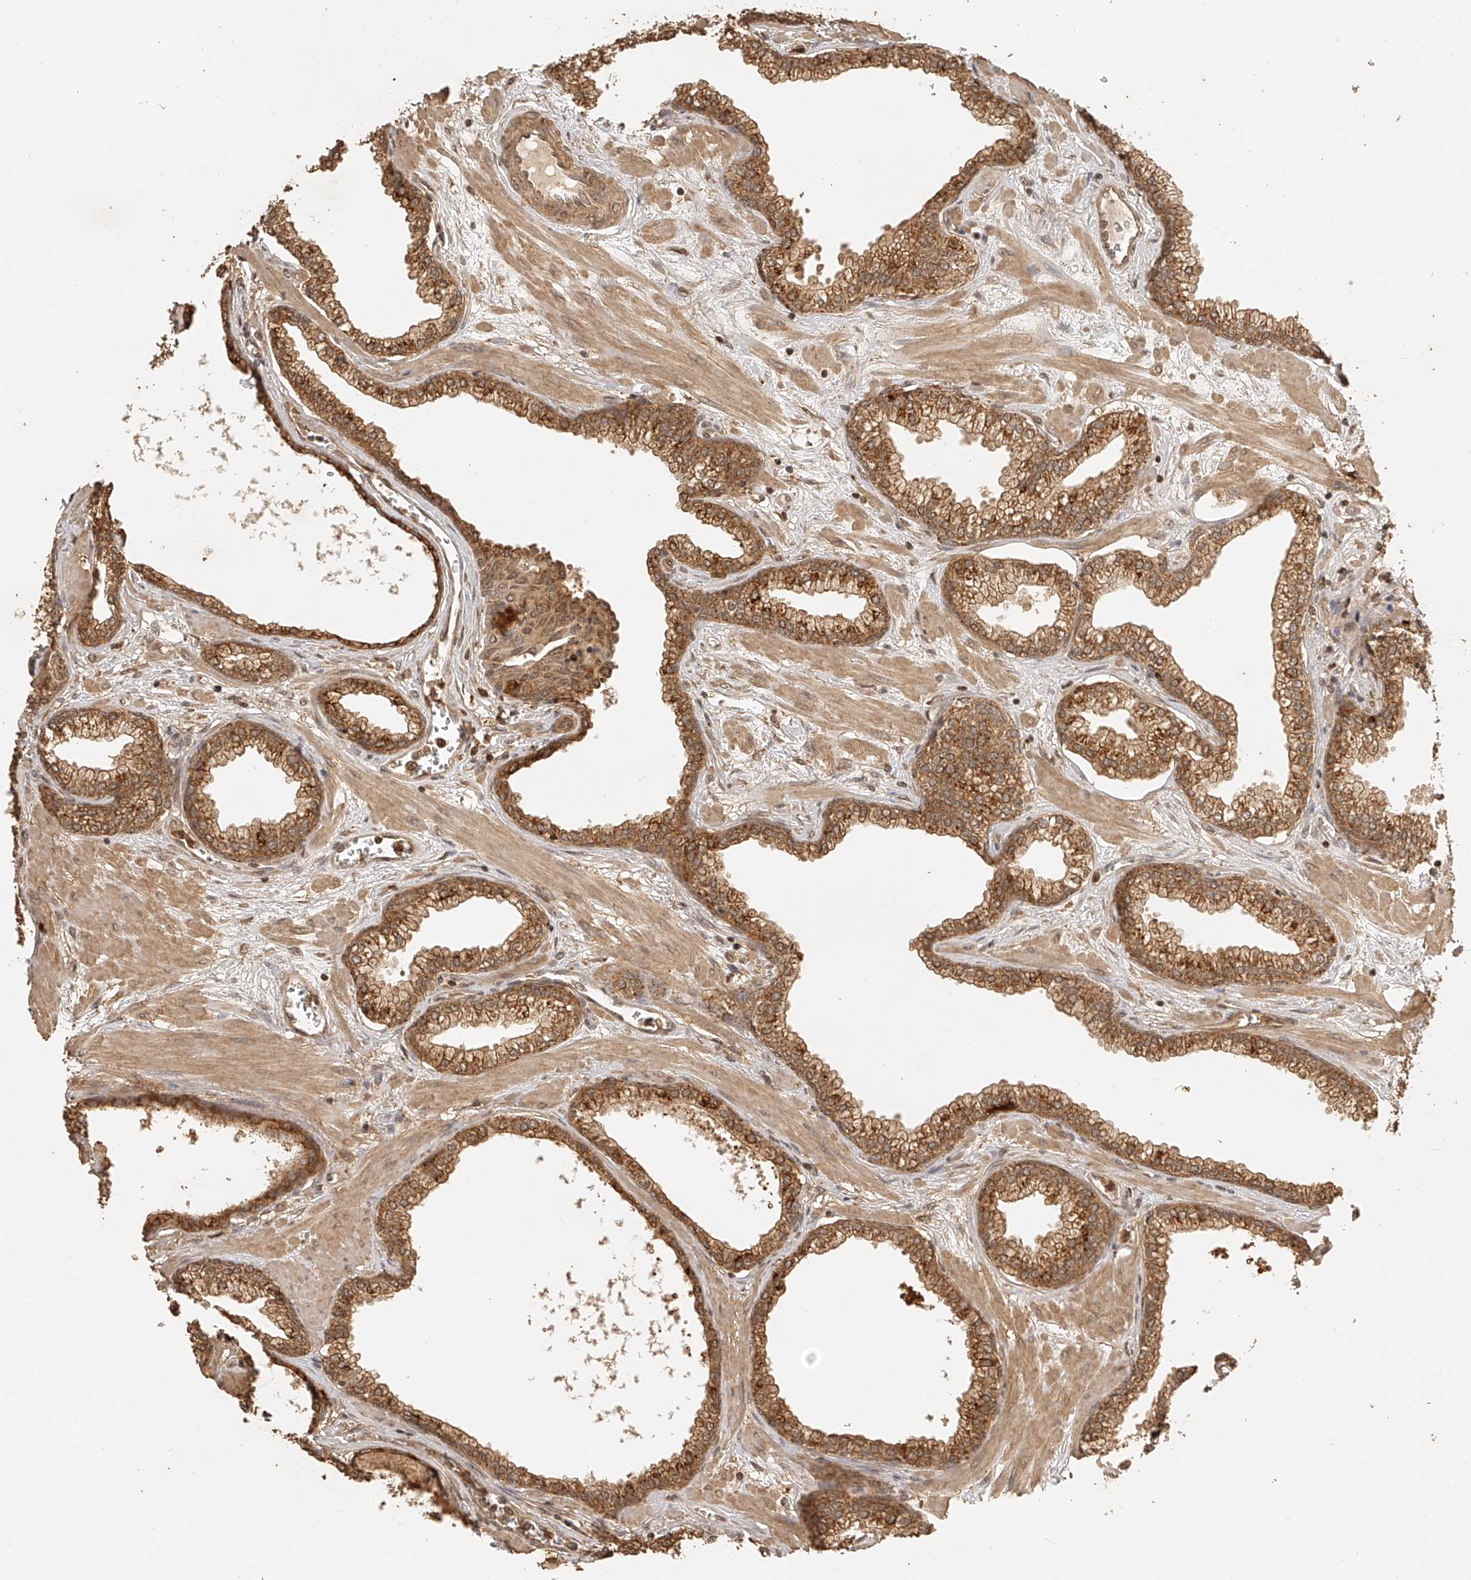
{"staining": {"intensity": "moderate", "quantity": ">75%", "location": "cytoplasmic/membranous"}, "tissue": "prostate", "cell_type": "Glandular cells", "image_type": "normal", "snomed": [{"axis": "morphology", "description": "Normal tissue, NOS"}, {"axis": "morphology", "description": "Urothelial carcinoma, Low grade"}, {"axis": "topography", "description": "Urinary bladder"}, {"axis": "topography", "description": "Prostate"}], "caption": "IHC (DAB (3,3'-diaminobenzidine)) staining of normal human prostate reveals moderate cytoplasmic/membranous protein expression in approximately >75% of glandular cells.", "gene": "BCL2L11", "patient": {"sex": "male", "age": 60}}